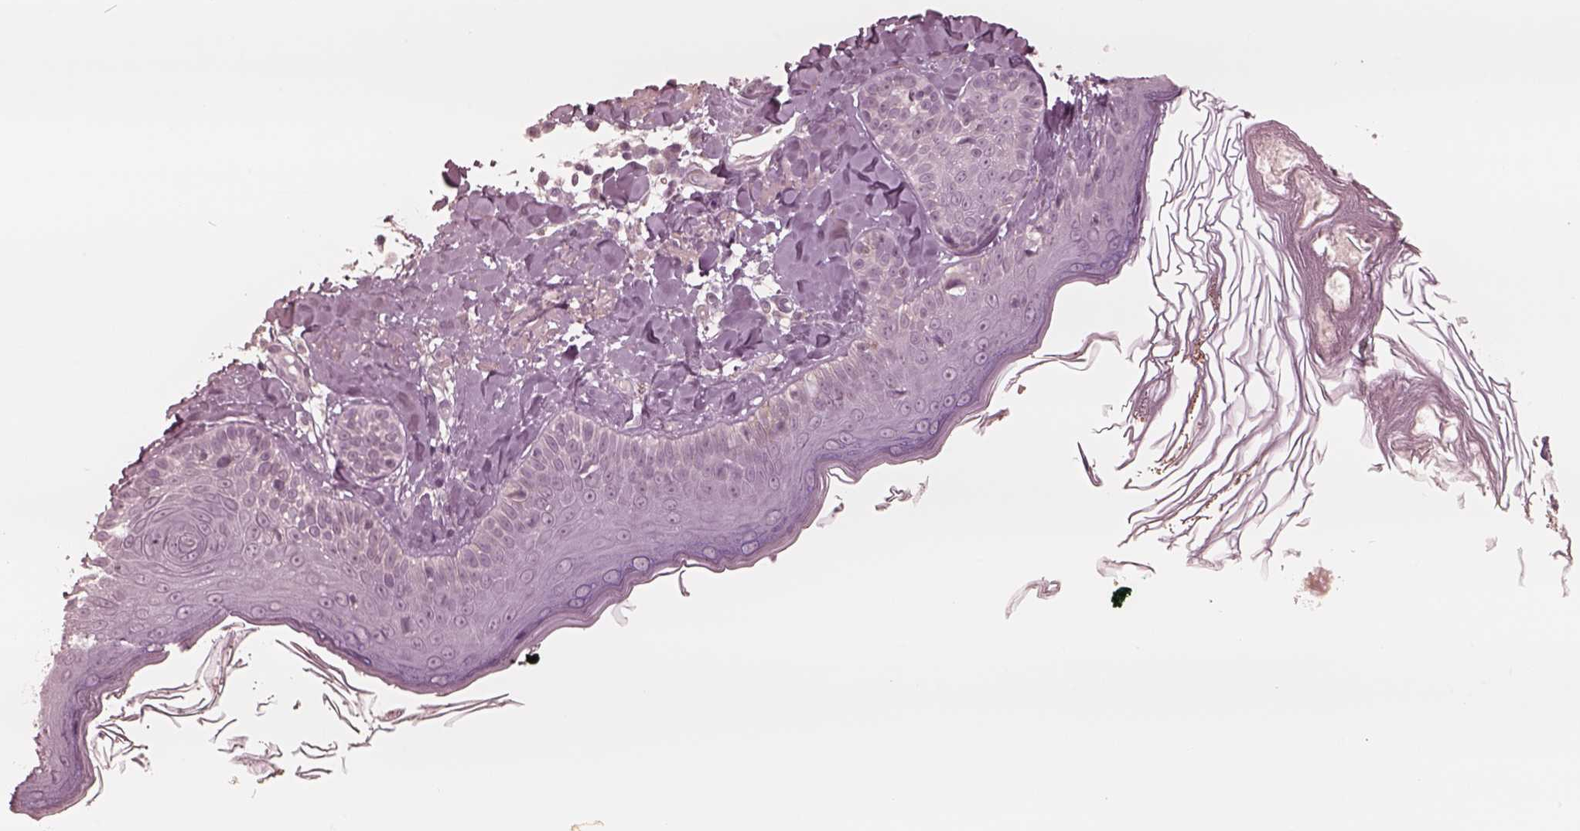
{"staining": {"intensity": "negative", "quantity": "none", "location": "none"}, "tissue": "skin", "cell_type": "Fibroblasts", "image_type": "normal", "snomed": [{"axis": "morphology", "description": "Normal tissue, NOS"}, {"axis": "topography", "description": "Skin"}], "caption": "IHC of unremarkable skin displays no staining in fibroblasts.", "gene": "DNAAF9", "patient": {"sex": "male", "age": 73}}